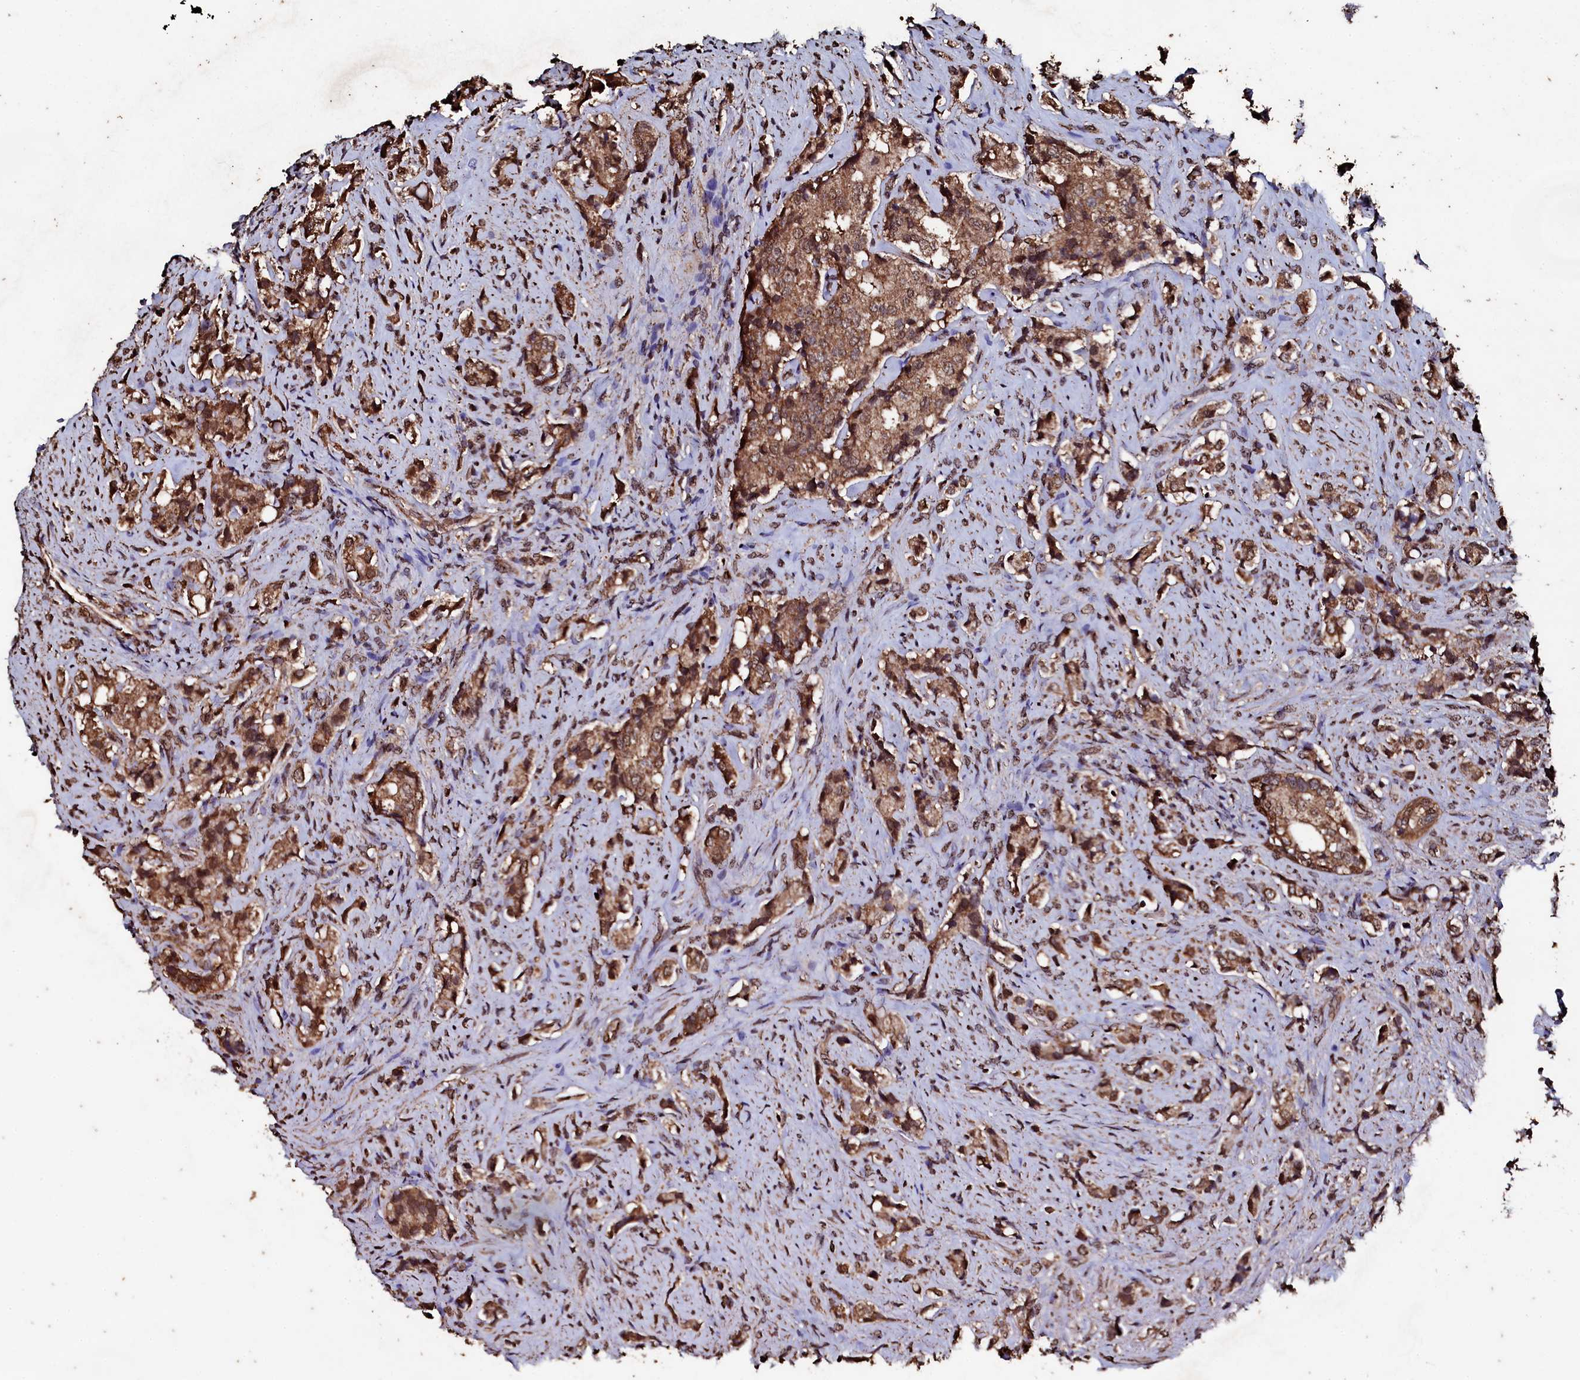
{"staining": {"intensity": "moderate", "quantity": ">75%", "location": "cytoplasmic/membranous,nuclear"}, "tissue": "prostate cancer", "cell_type": "Tumor cells", "image_type": "cancer", "snomed": [{"axis": "morphology", "description": "Adenocarcinoma, High grade"}, {"axis": "topography", "description": "Prostate"}], "caption": "Protein positivity by immunohistochemistry (IHC) demonstrates moderate cytoplasmic/membranous and nuclear positivity in about >75% of tumor cells in high-grade adenocarcinoma (prostate).", "gene": "FAAP24", "patient": {"sex": "male", "age": 65}}